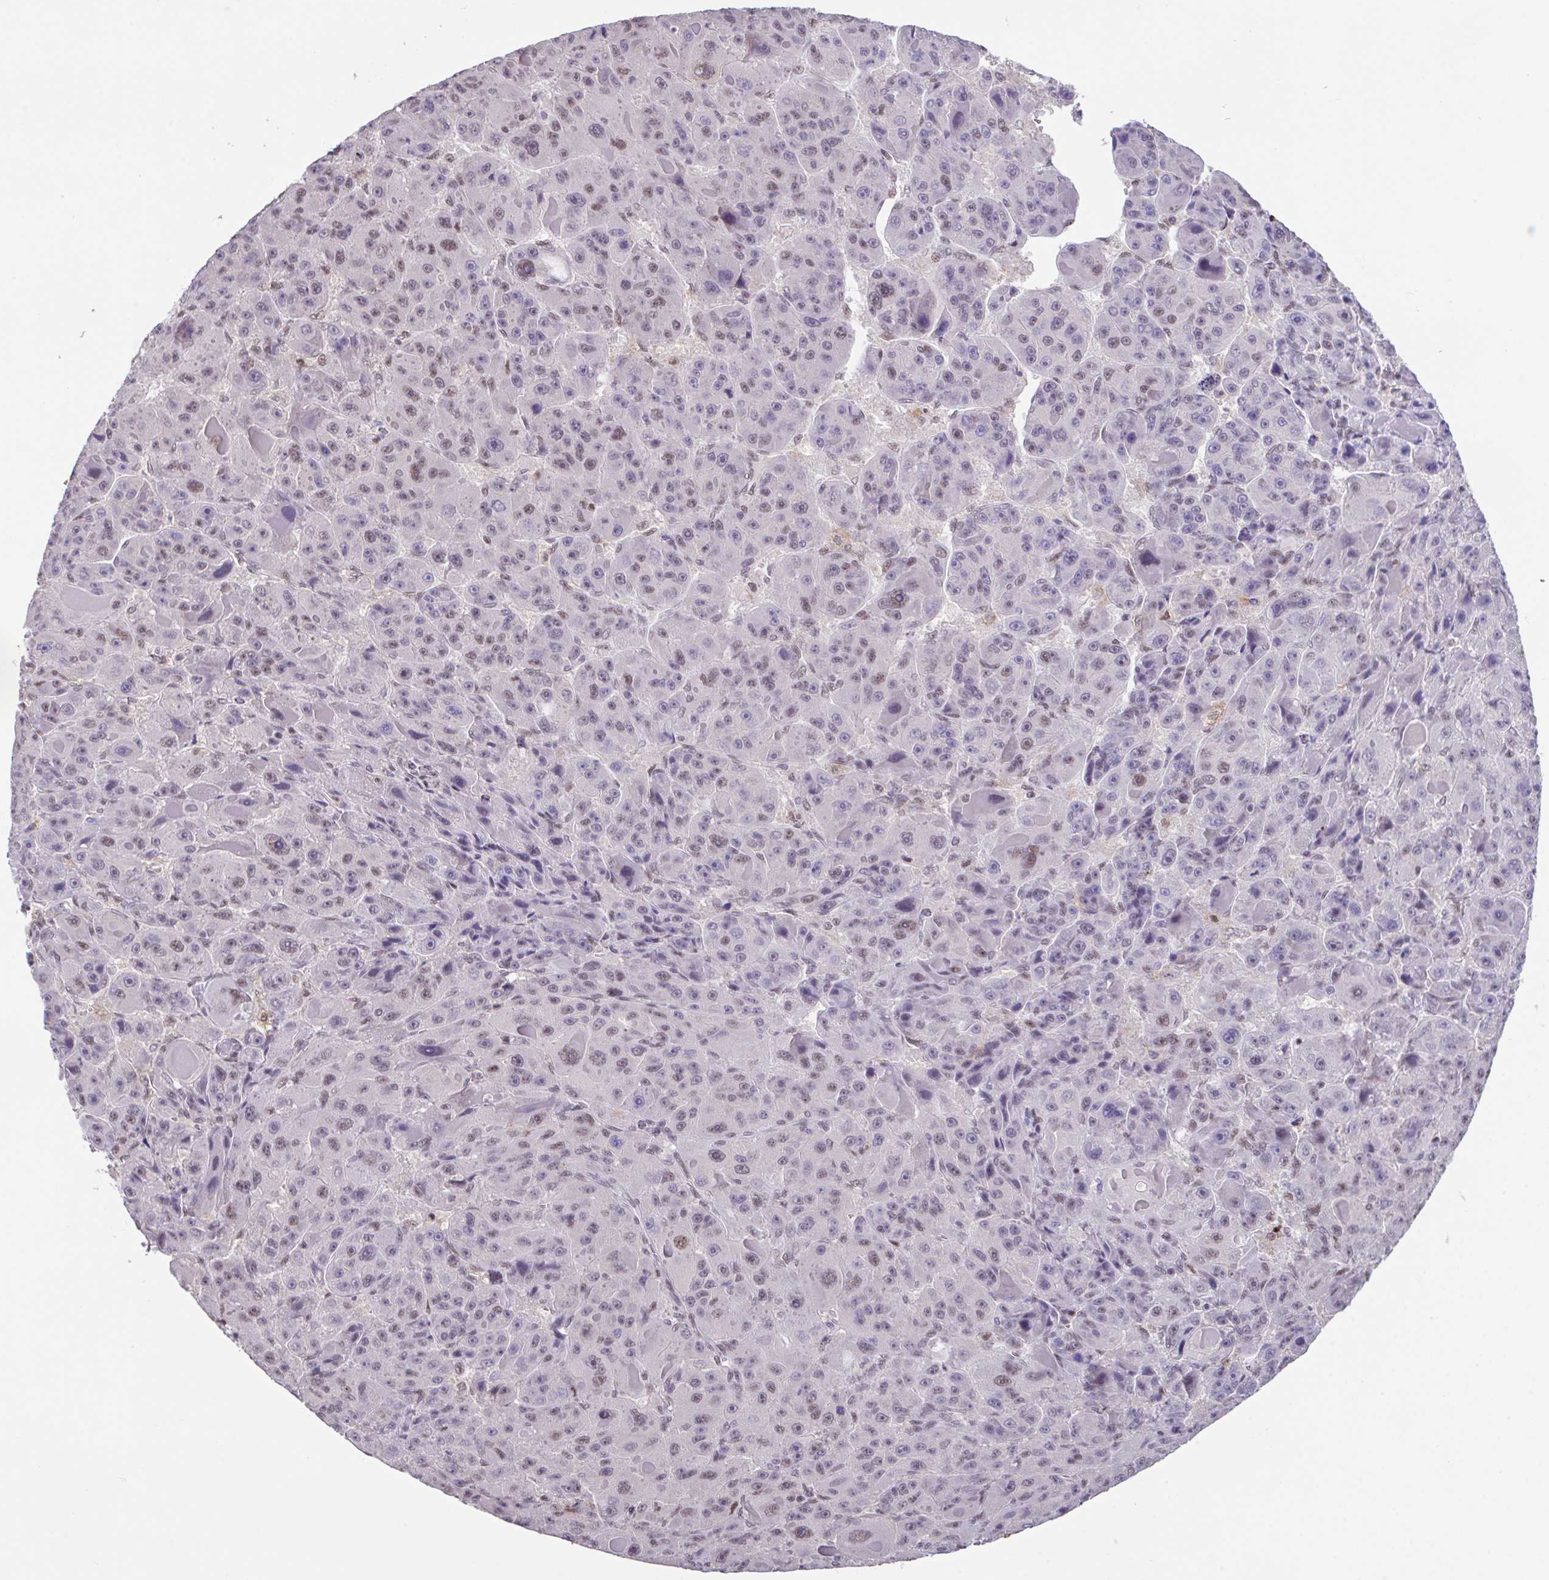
{"staining": {"intensity": "weak", "quantity": "25%-75%", "location": "nuclear"}, "tissue": "liver cancer", "cell_type": "Tumor cells", "image_type": "cancer", "snomed": [{"axis": "morphology", "description": "Carcinoma, Hepatocellular, NOS"}, {"axis": "topography", "description": "Liver"}], "caption": "Protein staining of hepatocellular carcinoma (liver) tissue displays weak nuclear expression in about 25%-75% of tumor cells.", "gene": "OR6K3", "patient": {"sex": "male", "age": 76}}